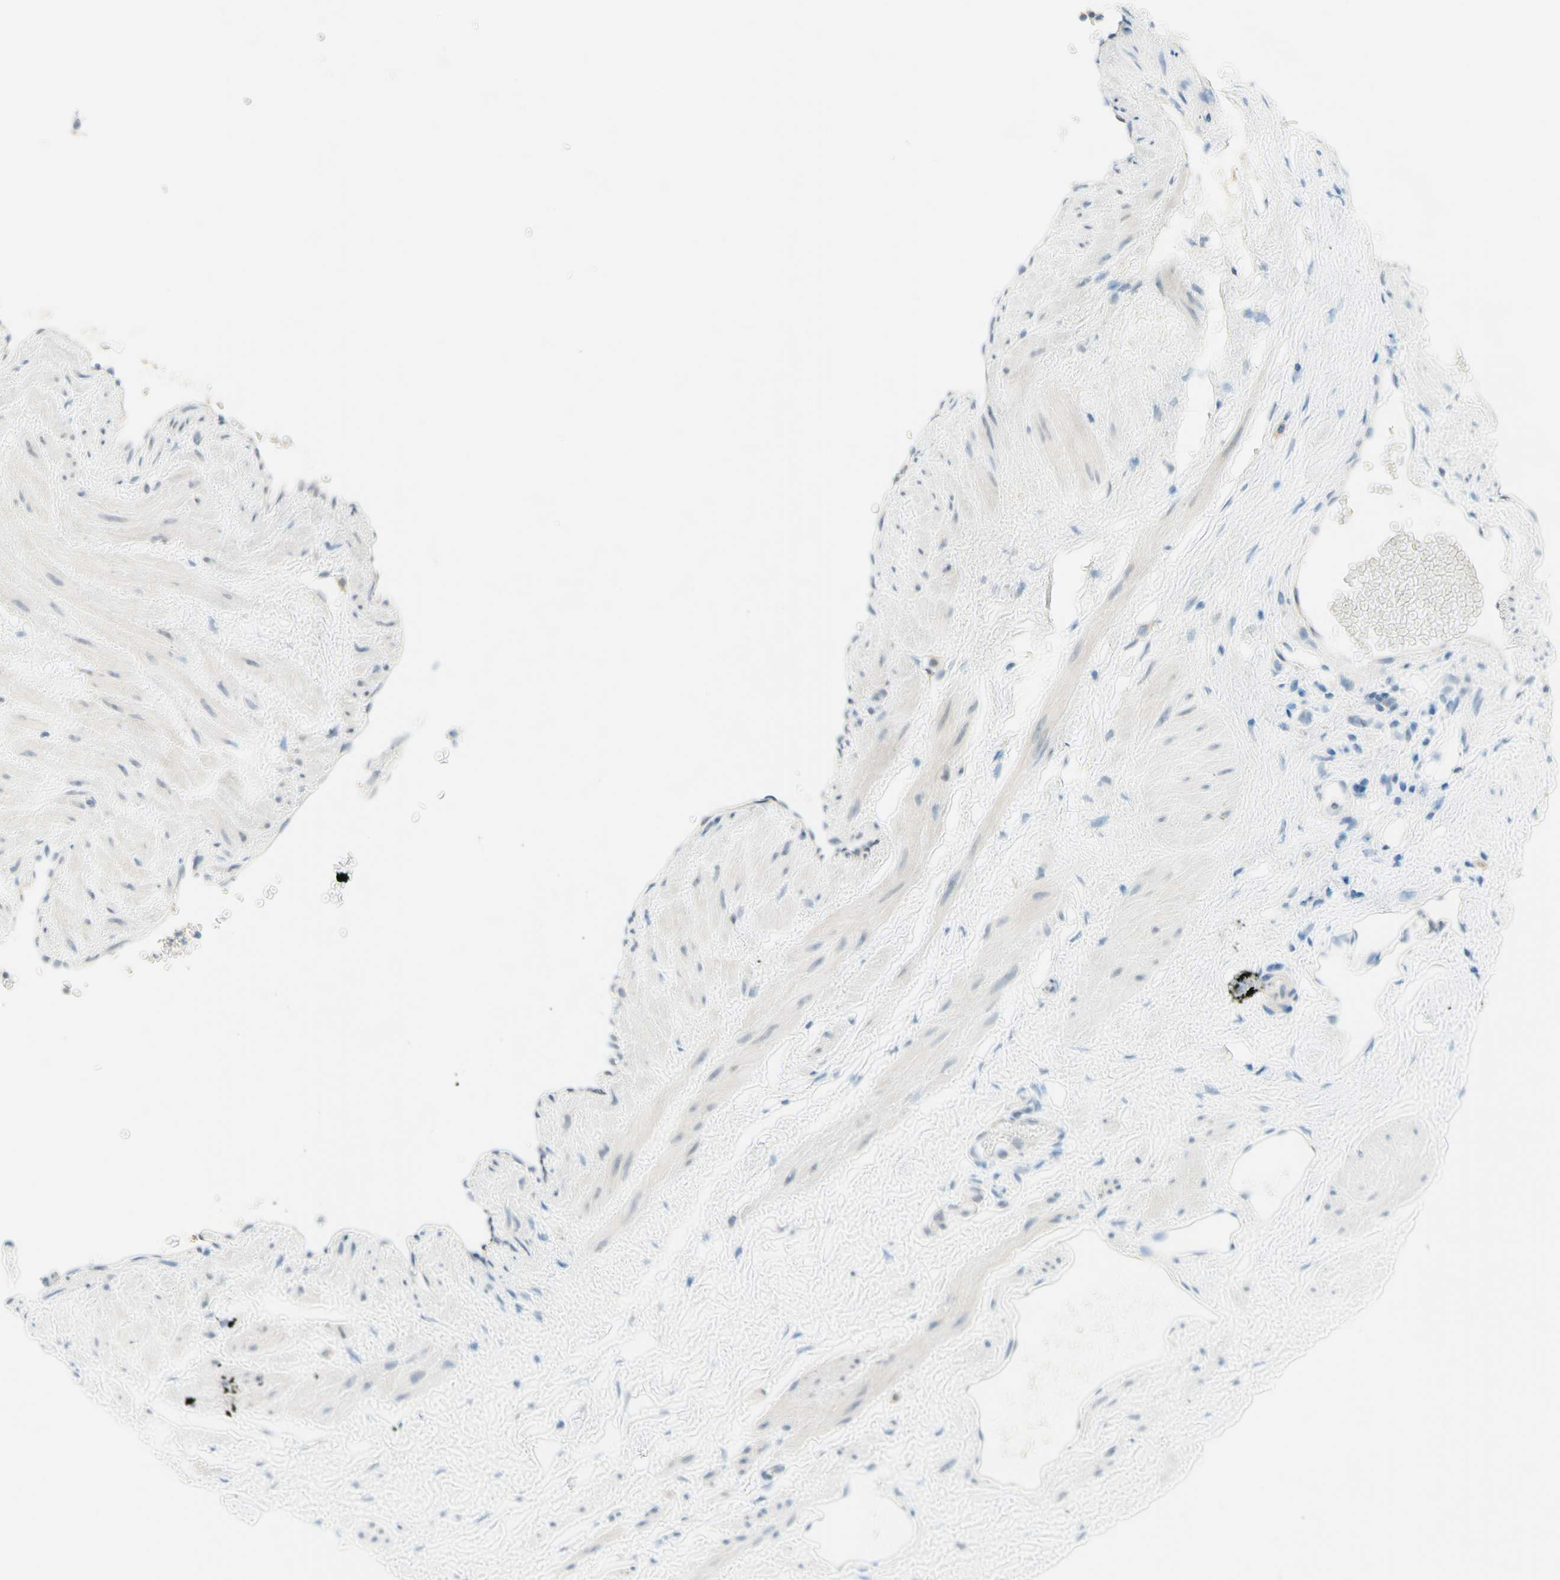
{"staining": {"intensity": "moderate", "quantity": ">75%", "location": "cytoplasmic/membranous"}, "tissue": "adipose tissue", "cell_type": "Adipocytes", "image_type": "normal", "snomed": [{"axis": "morphology", "description": "Normal tissue, NOS"}, {"axis": "topography", "description": "Soft tissue"}, {"axis": "topography", "description": "Vascular tissue"}], "caption": "Normal adipose tissue reveals moderate cytoplasmic/membranous expression in approximately >75% of adipocytes Ihc stains the protein in brown and the nuclei are stained blue..", "gene": "JPH1", "patient": {"sex": "female", "age": 35}}